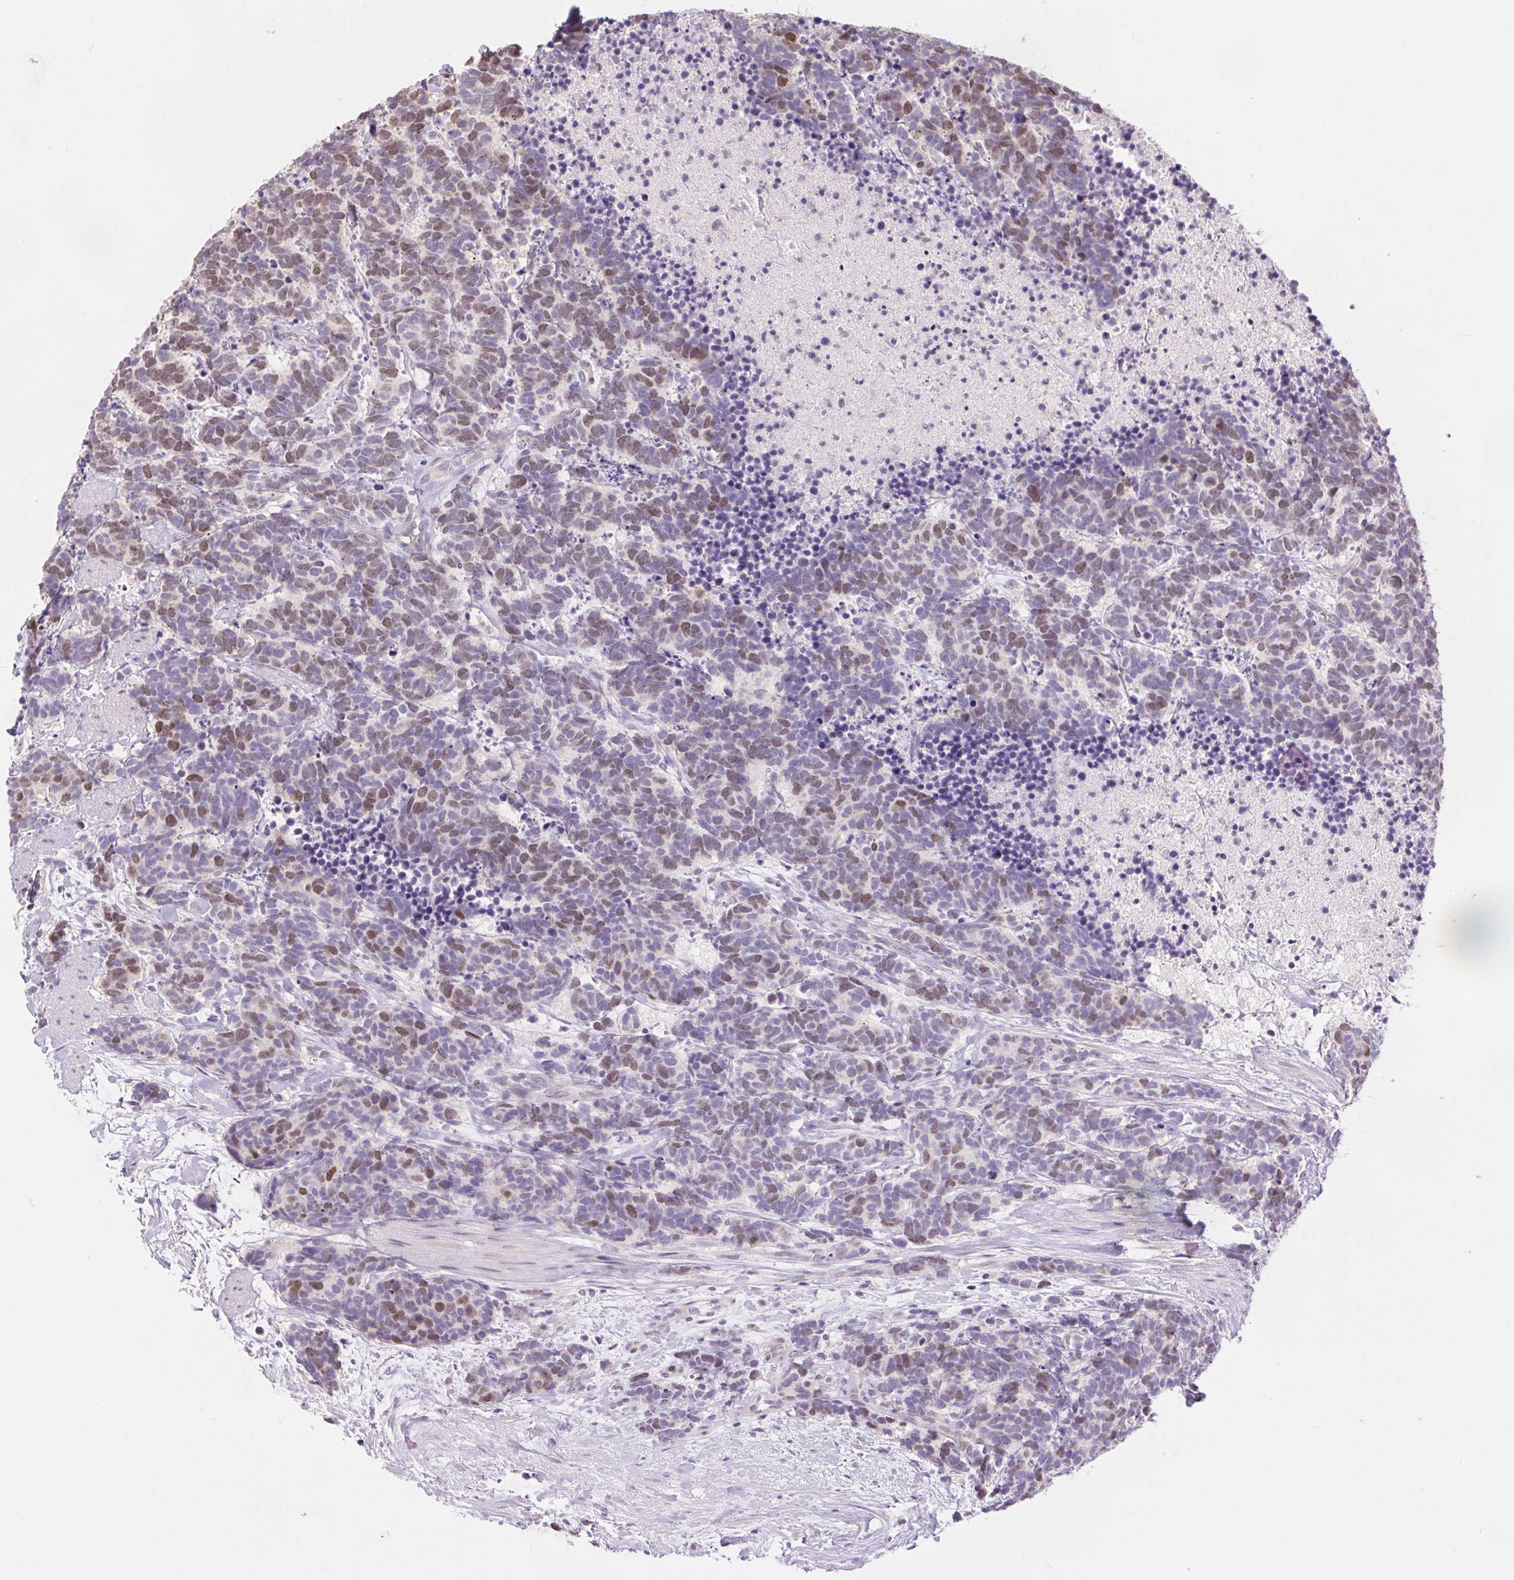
{"staining": {"intensity": "moderate", "quantity": "25%-75%", "location": "nuclear"}, "tissue": "carcinoid", "cell_type": "Tumor cells", "image_type": "cancer", "snomed": [{"axis": "morphology", "description": "Carcinoma, NOS"}, {"axis": "morphology", "description": "Carcinoid, malignant, NOS"}, {"axis": "topography", "description": "Prostate"}], "caption": "Immunohistochemistry (IHC) of malignant carcinoid demonstrates medium levels of moderate nuclear staining in approximately 25%-75% of tumor cells.", "gene": "RACGAP1", "patient": {"sex": "male", "age": 57}}